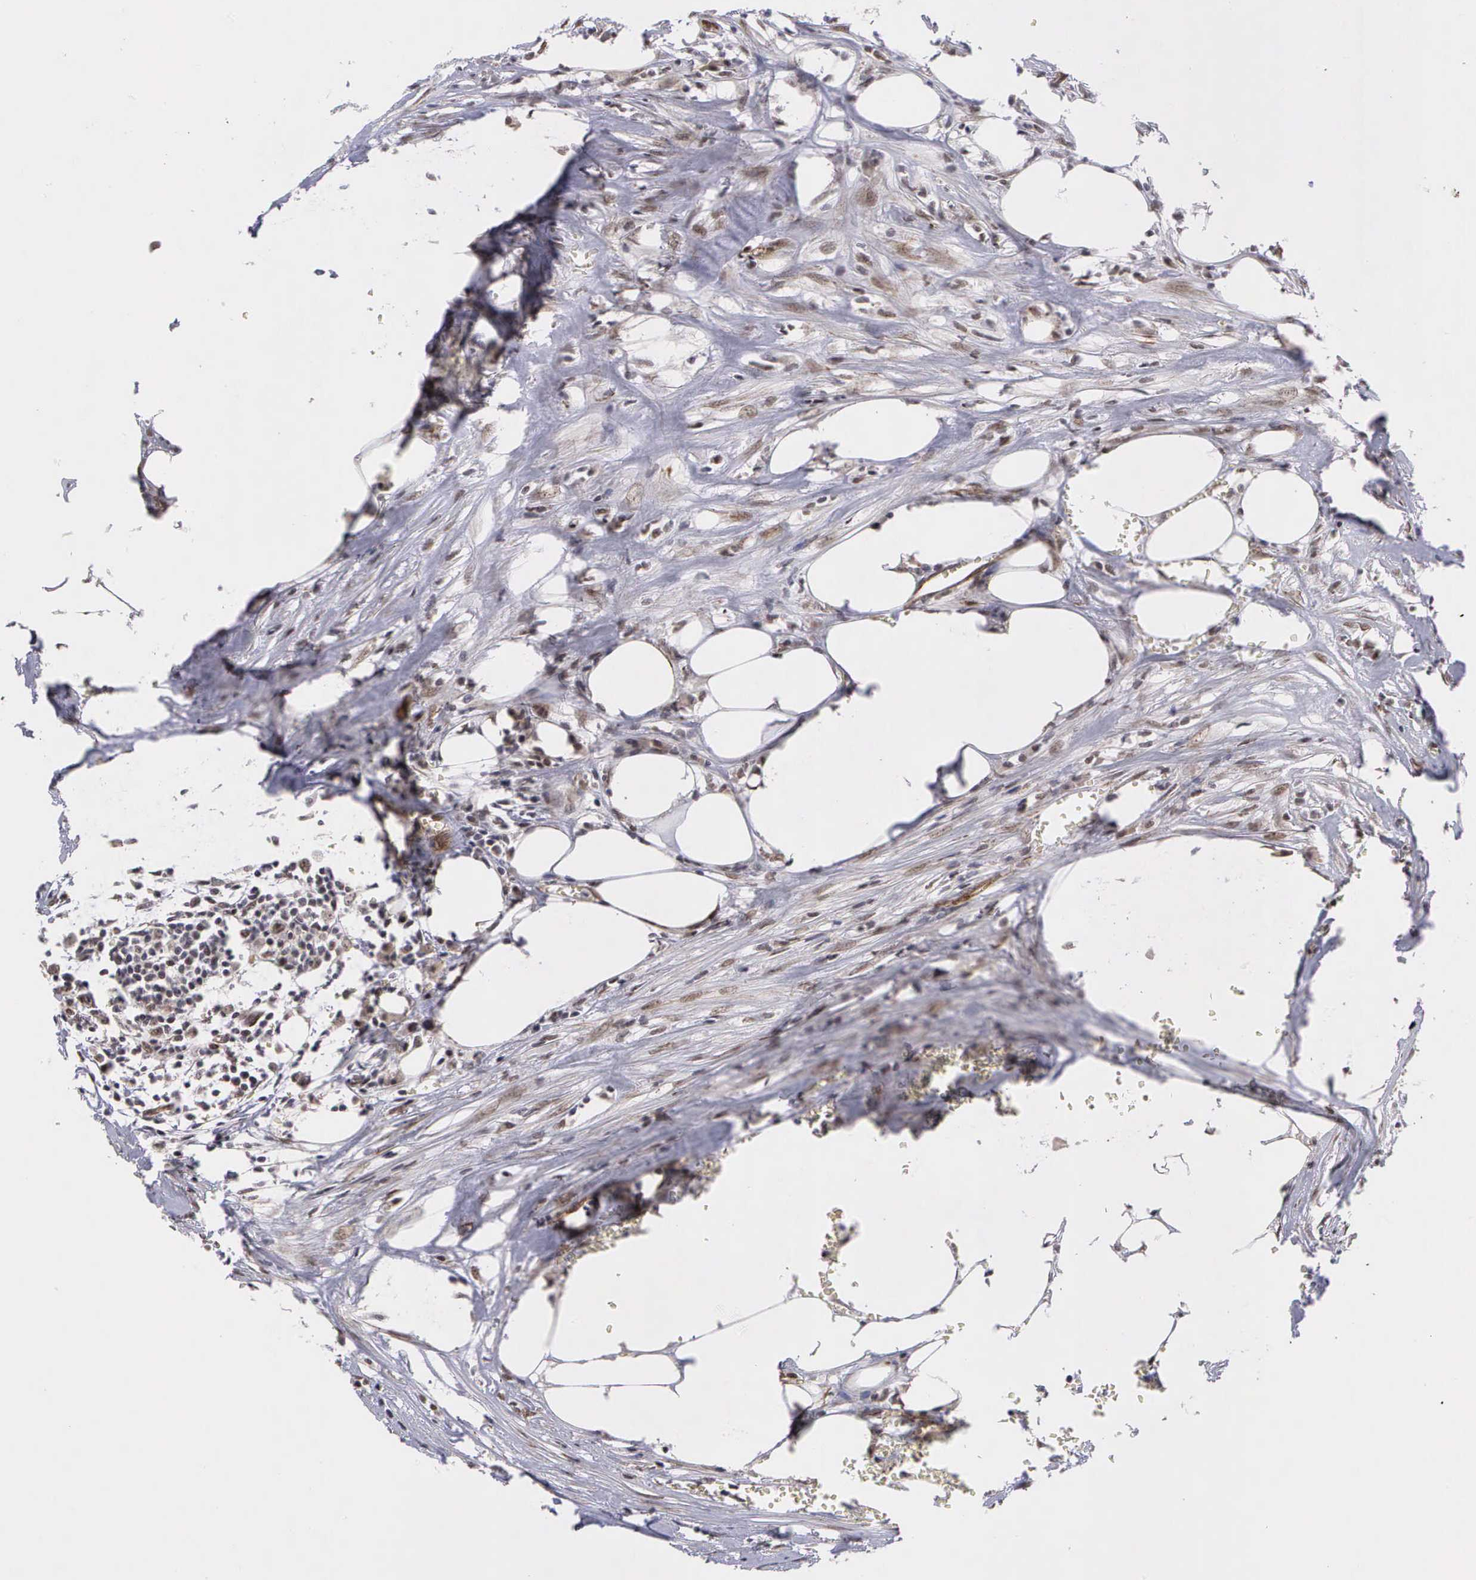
{"staining": {"intensity": "moderate", "quantity": ">75%", "location": "nuclear"}, "tissue": "colorectal cancer", "cell_type": "Tumor cells", "image_type": "cancer", "snomed": [{"axis": "morphology", "description": "Adenocarcinoma, NOS"}, {"axis": "topography", "description": "Colon"}], "caption": "Colorectal adenocarcinoma tissue demonstrates moderate nuclear staining in approximately >75% of tumor cells, visualized by immunohistochemistry.", "gene": "MORC2", "patient": {"sex": "male", "age": 55}}